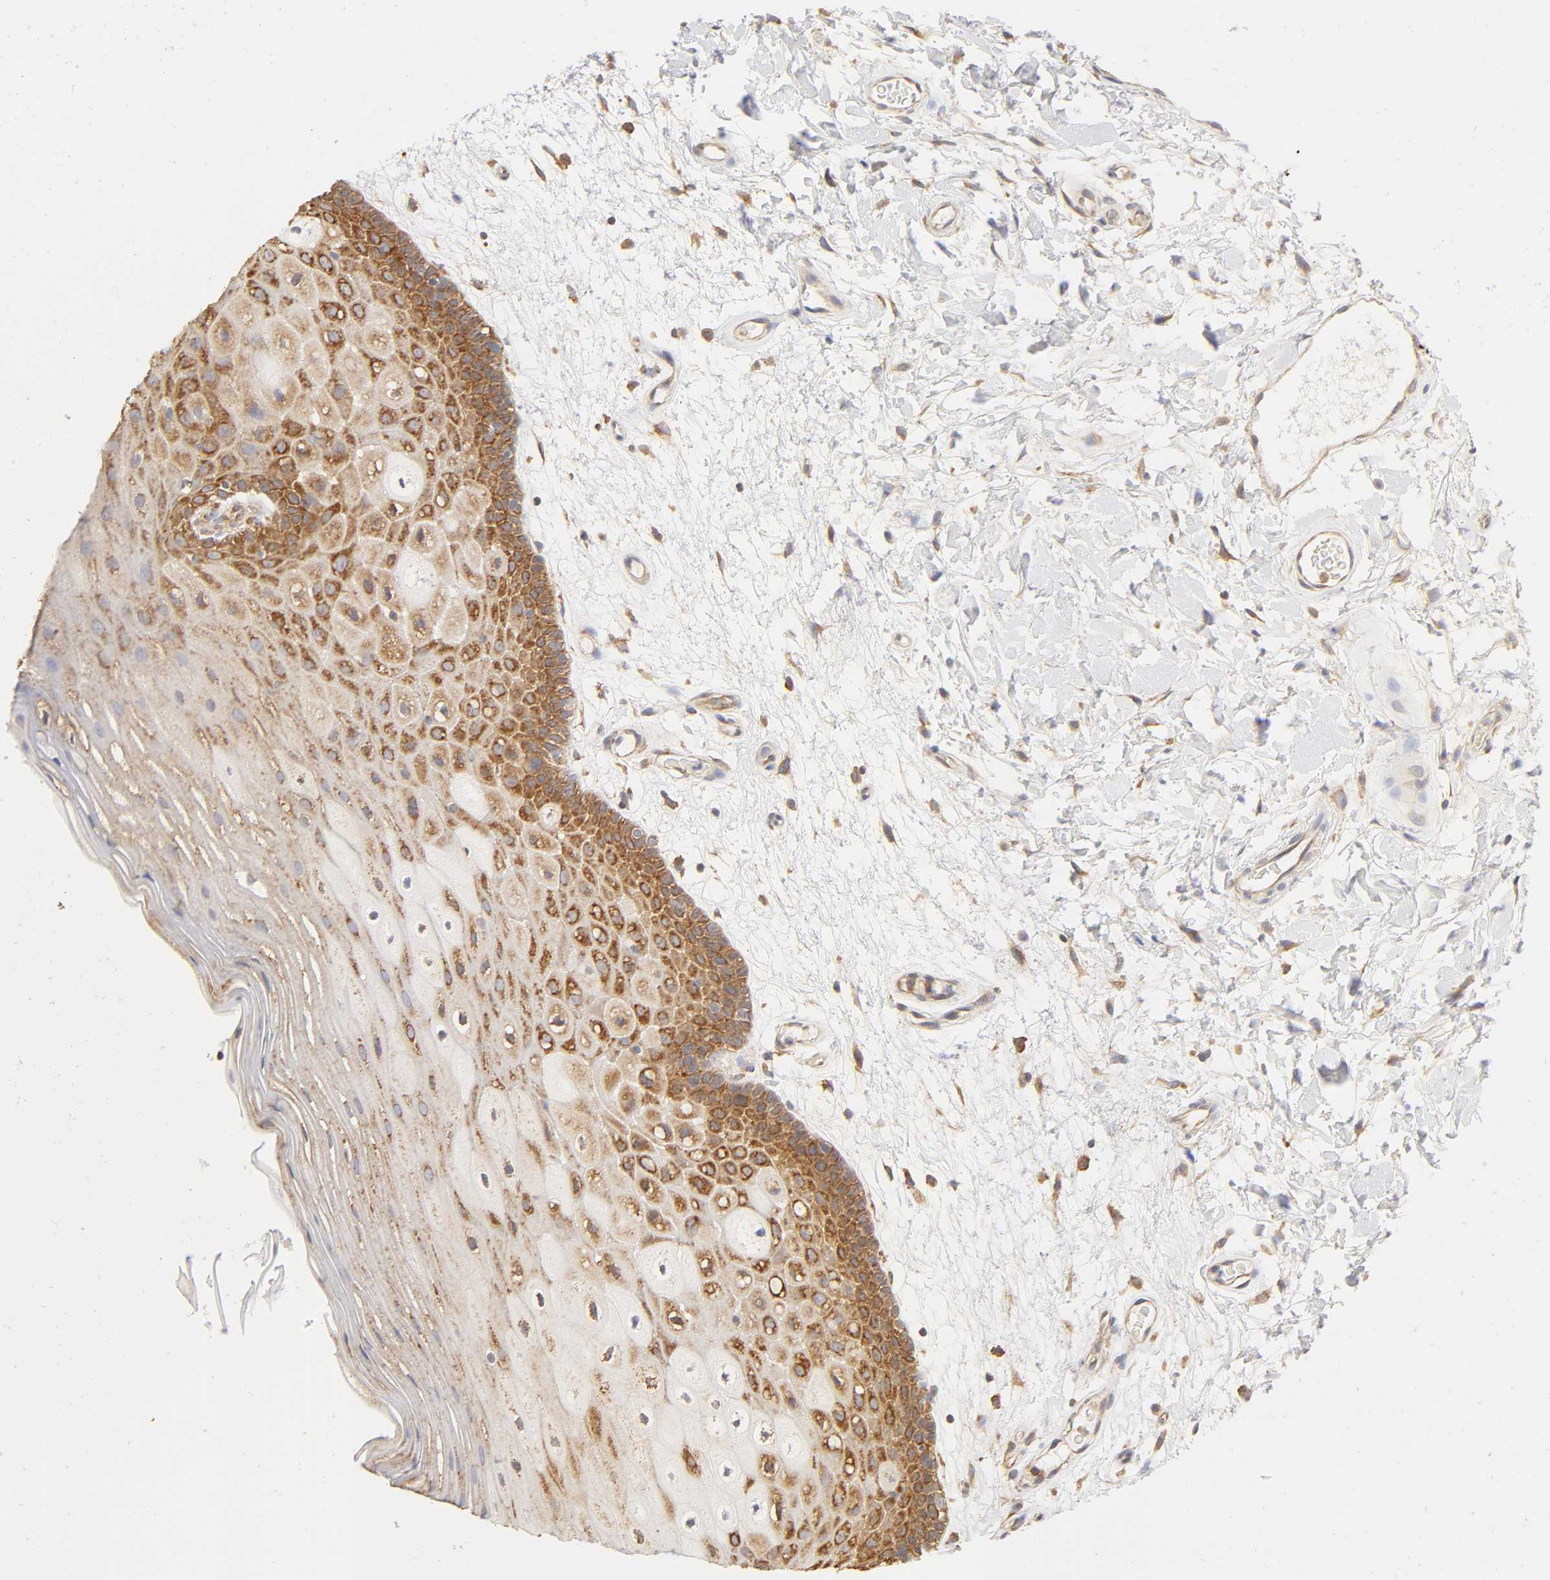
{"staining": {"intensity": "moderate", "quantity": ">75%", "location": "cytoplasmic/membranous"}, "tissue": "oral mucosa", "cell_type": "Squamous epithelial cells", "image_type": "normal", "snomed": [{"axis": "morphology", "description": "Normal tissue, NOS"}, {"axis": "morphology", "description": "Squamous cell carcinoma, NOS"}, {"axis": "topography", "description": "Skeletal muscle"}, {"axis": "topography", "description": "Oral tissue"}, {"axis": "topography", "description": "Head-Neck"}], "caption": "Protein analysis of unremarkable oral mucosa displays moderate cytoplasmic/membranous positivity in about >75% of squamous epithelial cells.", "gene": "RPL14", "patient": {"sex": "male", "age": 71}}